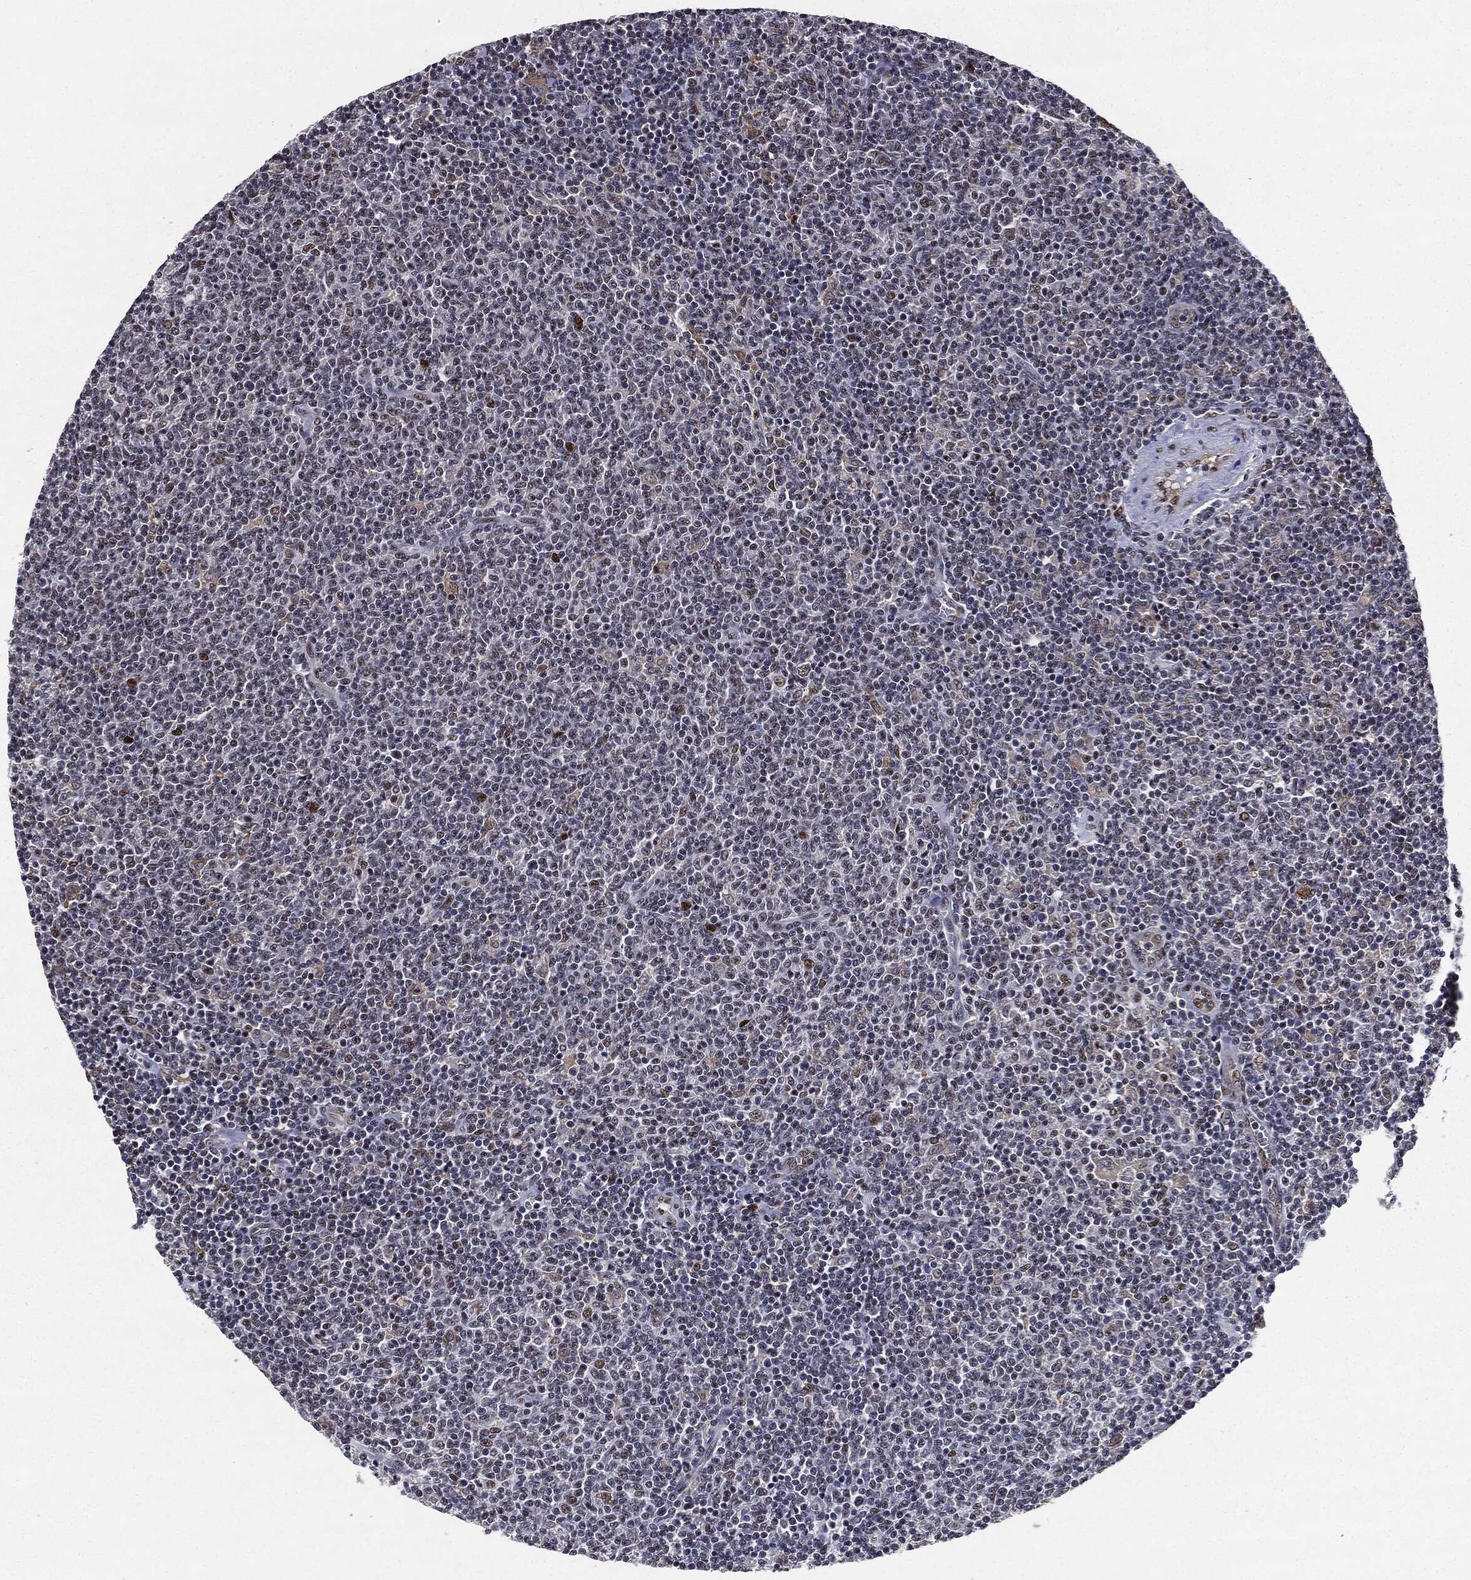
{"staining": {"intensity": "negative", "quantity": "none", "location": "none"}, "tissue": "lymphoma", "cell_type": "Tumor cells", "image_type": "cancer", "snomed": [{"axis": "morphology", "description": "Malignant lymphoma, non-Hodgkin's type, Low grade"}, {"axis": "topography", "description": "Lymph node"}], "caption": "This photomicrograph is of lymphoma stained with IHC to label a protein in brown with the nuclei are counter-stained blue. There is no expression in tumor cells.", "gene": "JUN", "patient": {"sex": "male", "age": 52}}